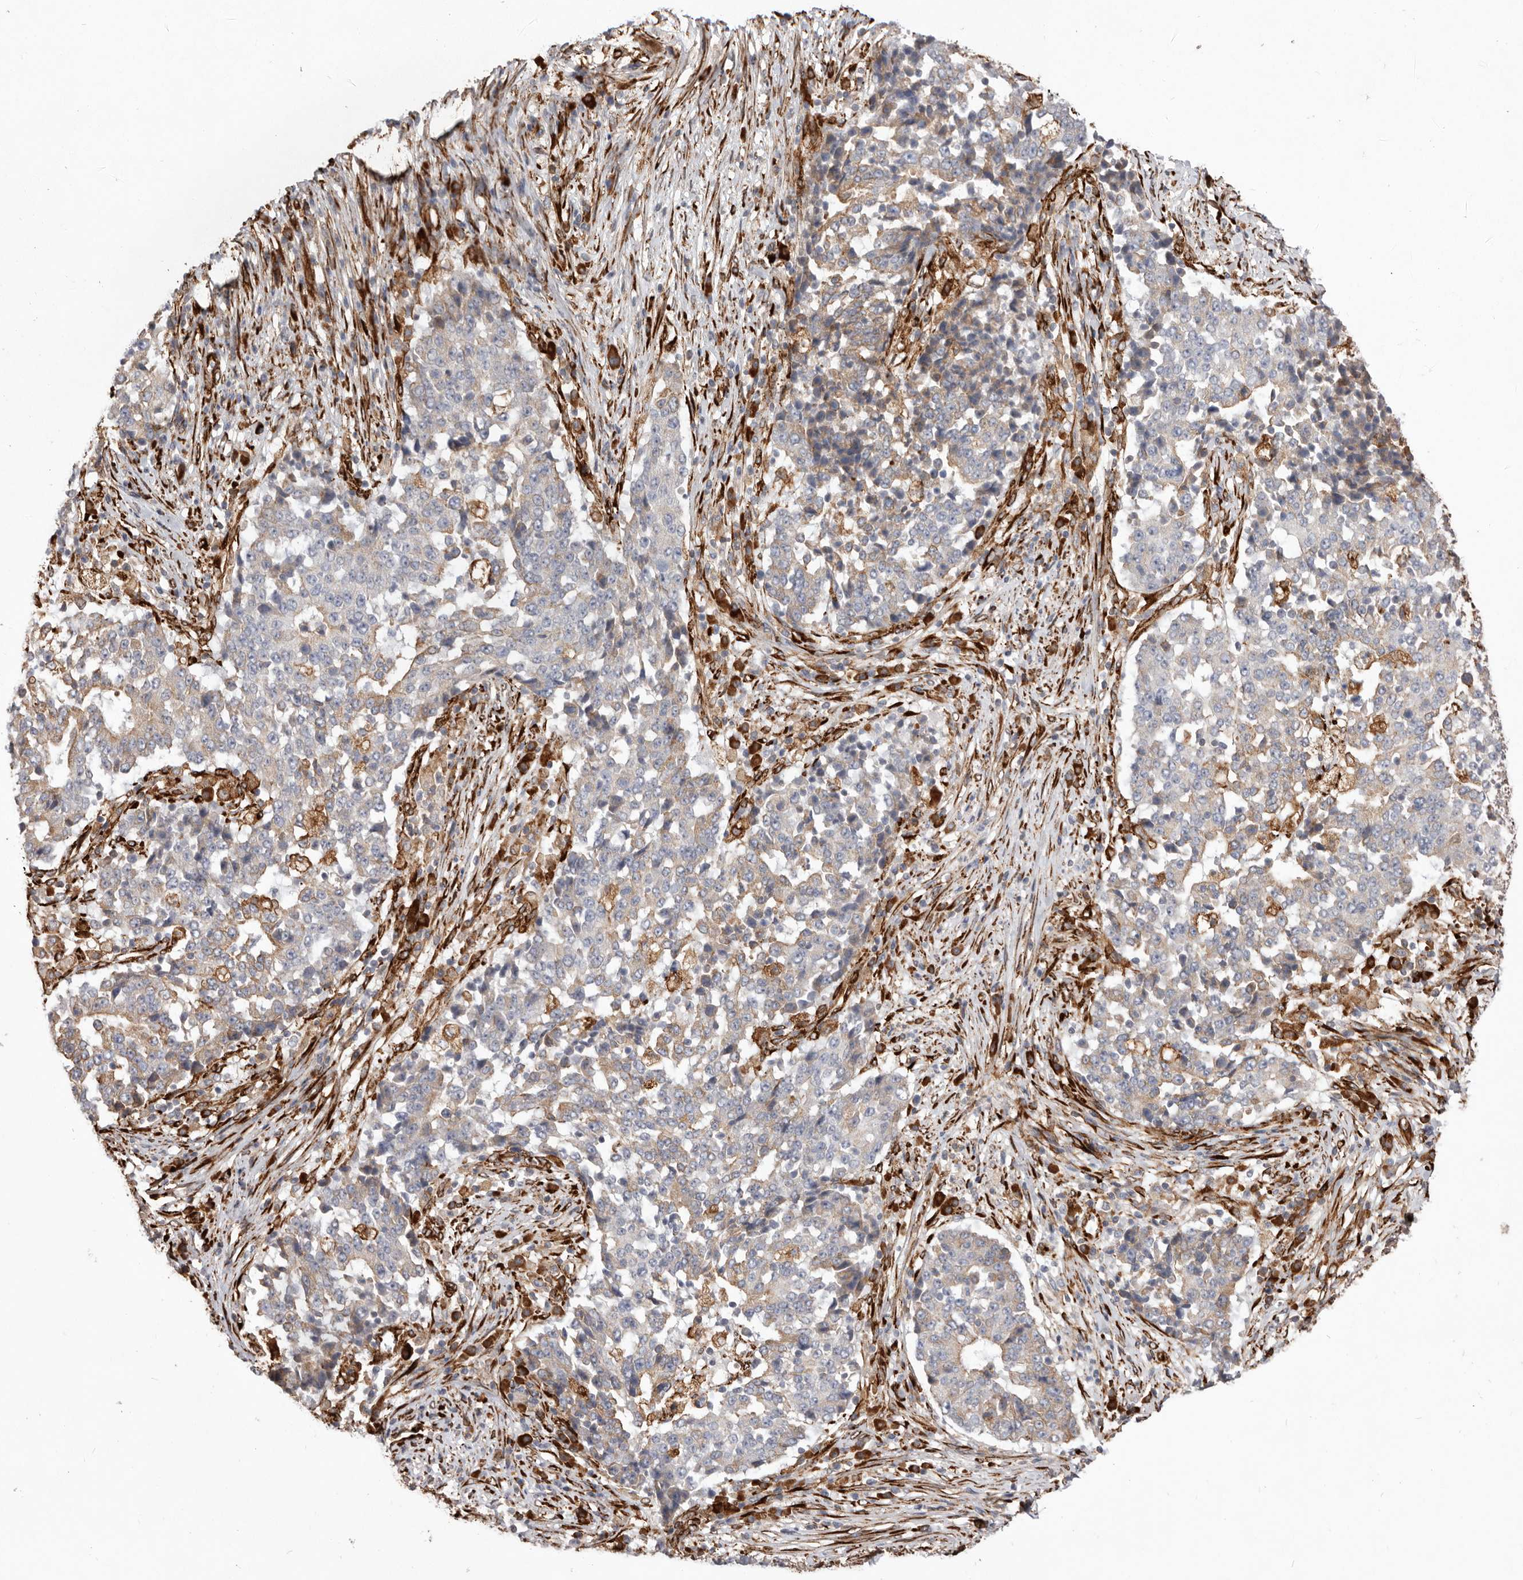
{"staining": {"intensity": "weak", "quantity": "25%-75%", "location": "cytoplasmic/membranous"}, "tissue": "stomach cancer", "cell_type": "Tumor cells", "image_type": "cancer", "snomed": [{"axis": "morphology", "description": "Adenocarcinoma, NOS"}, {"axis": "topography", "description": "Stomach"}], "caption": "Human stomach adenocarcinoma stained with a brown dye reveals weak cytoplasmic/membranous positive staining in about 25%-75% of tumor cells.", "gene": "WDTC1", "patient": {"sex": "male", "age": 59}}